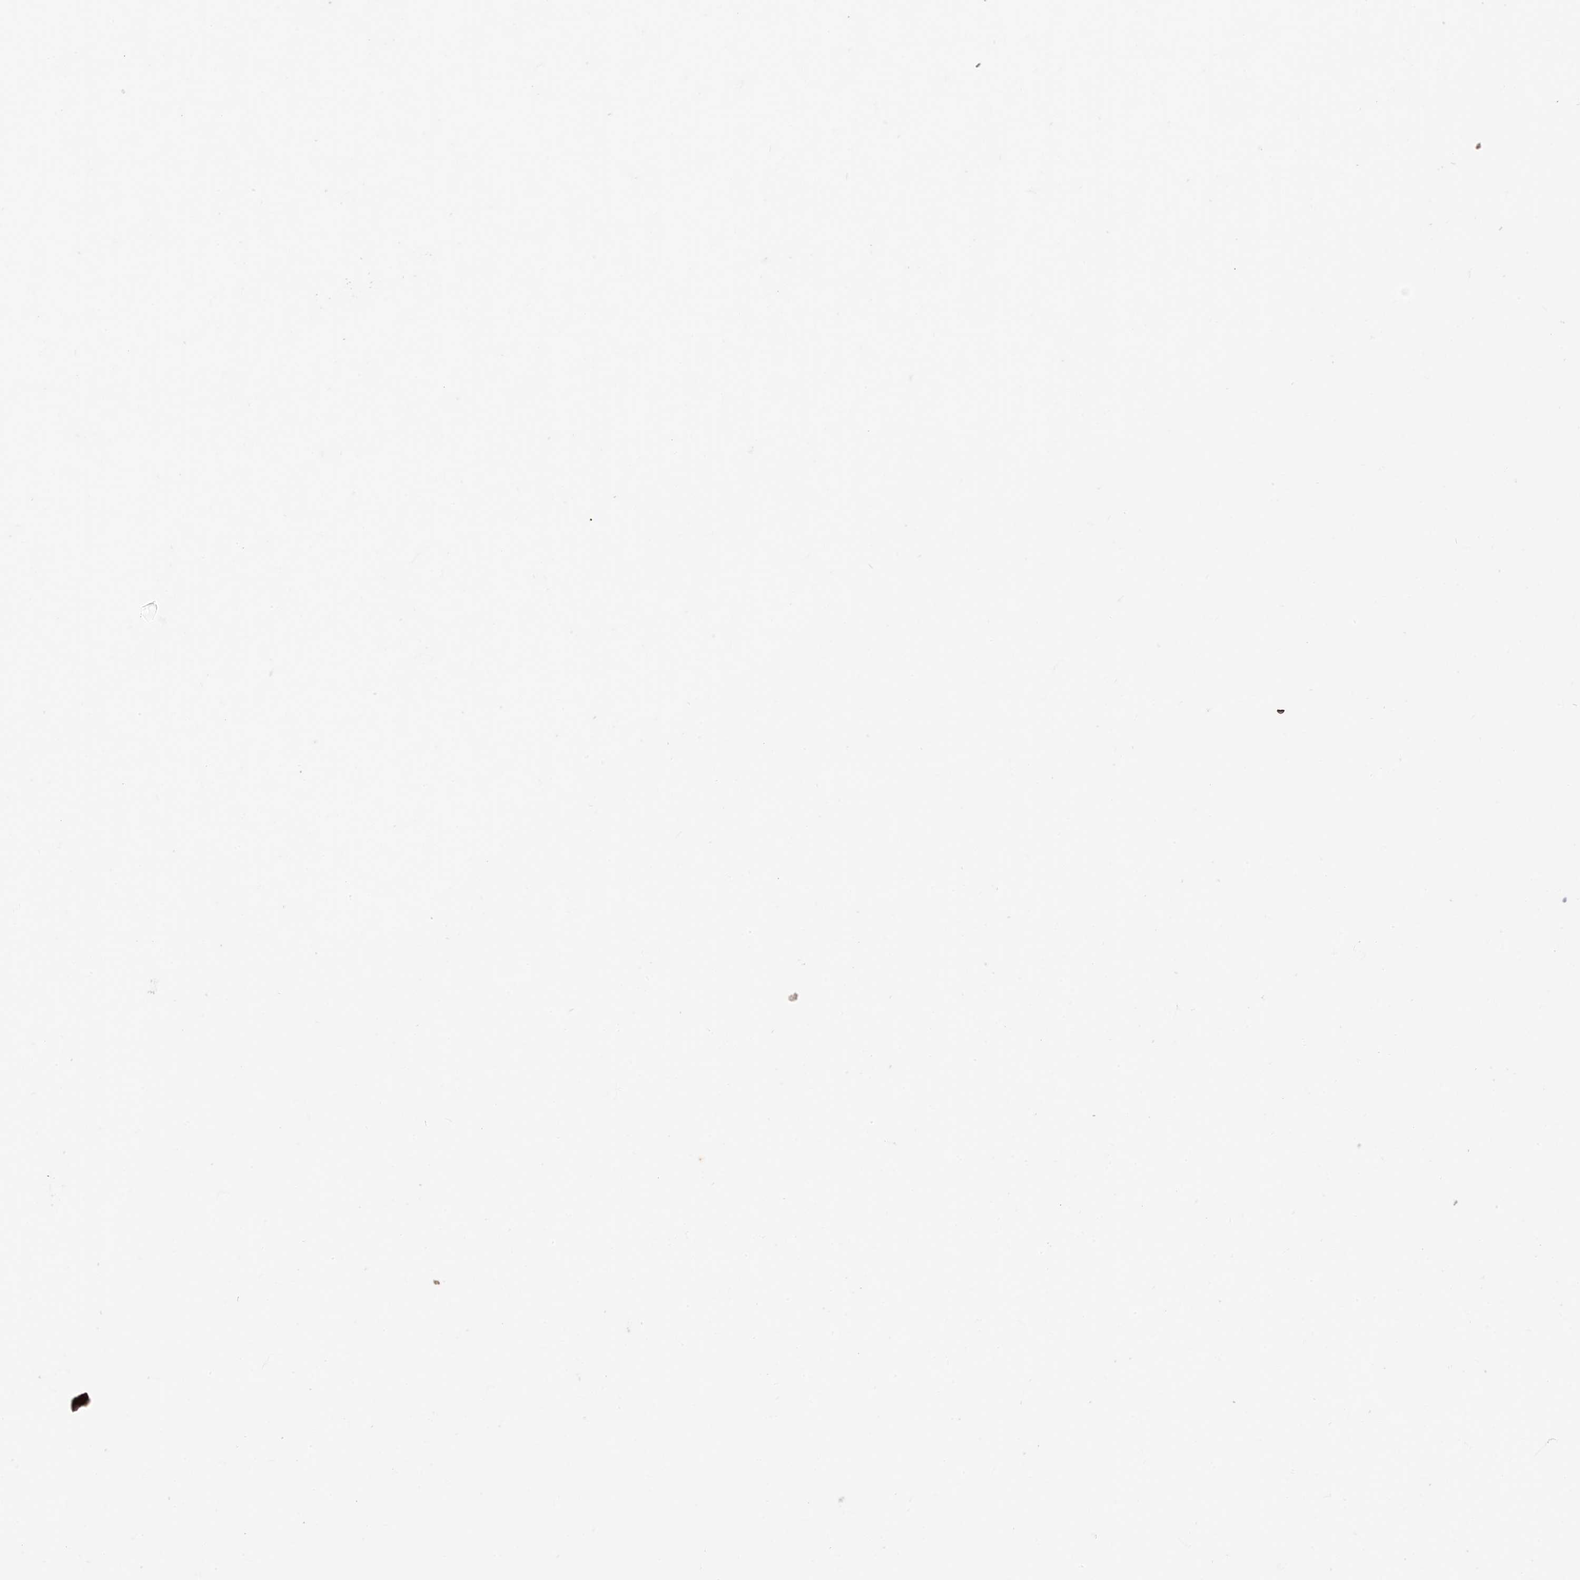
{"staining": {"intensity": "moderate", "quantity": ">75%", "location": "cytoplasmic/membranous"}, "tissue": "parathyroid gland", "cell_type": "Glandular cells", "image_type": "normal", "snomed": [{"axis": "morphology", "description": "Normal tissue, NOS"}, {"axis": "topography", "description": "Parathyroid gland"}], "caption": "Unremarkable parathyroid gland shows moderate cytoplasmic/membranous staining in about >75% of glandular cells, visualized by immunohistochemistry. The staining is performed using DAB brown chromogen to label protein expression. The nuclei are counter-stained blue using hematoxylin.", "gene": "RASGRF1", "patient": {"sex": "female", "age": 71}}